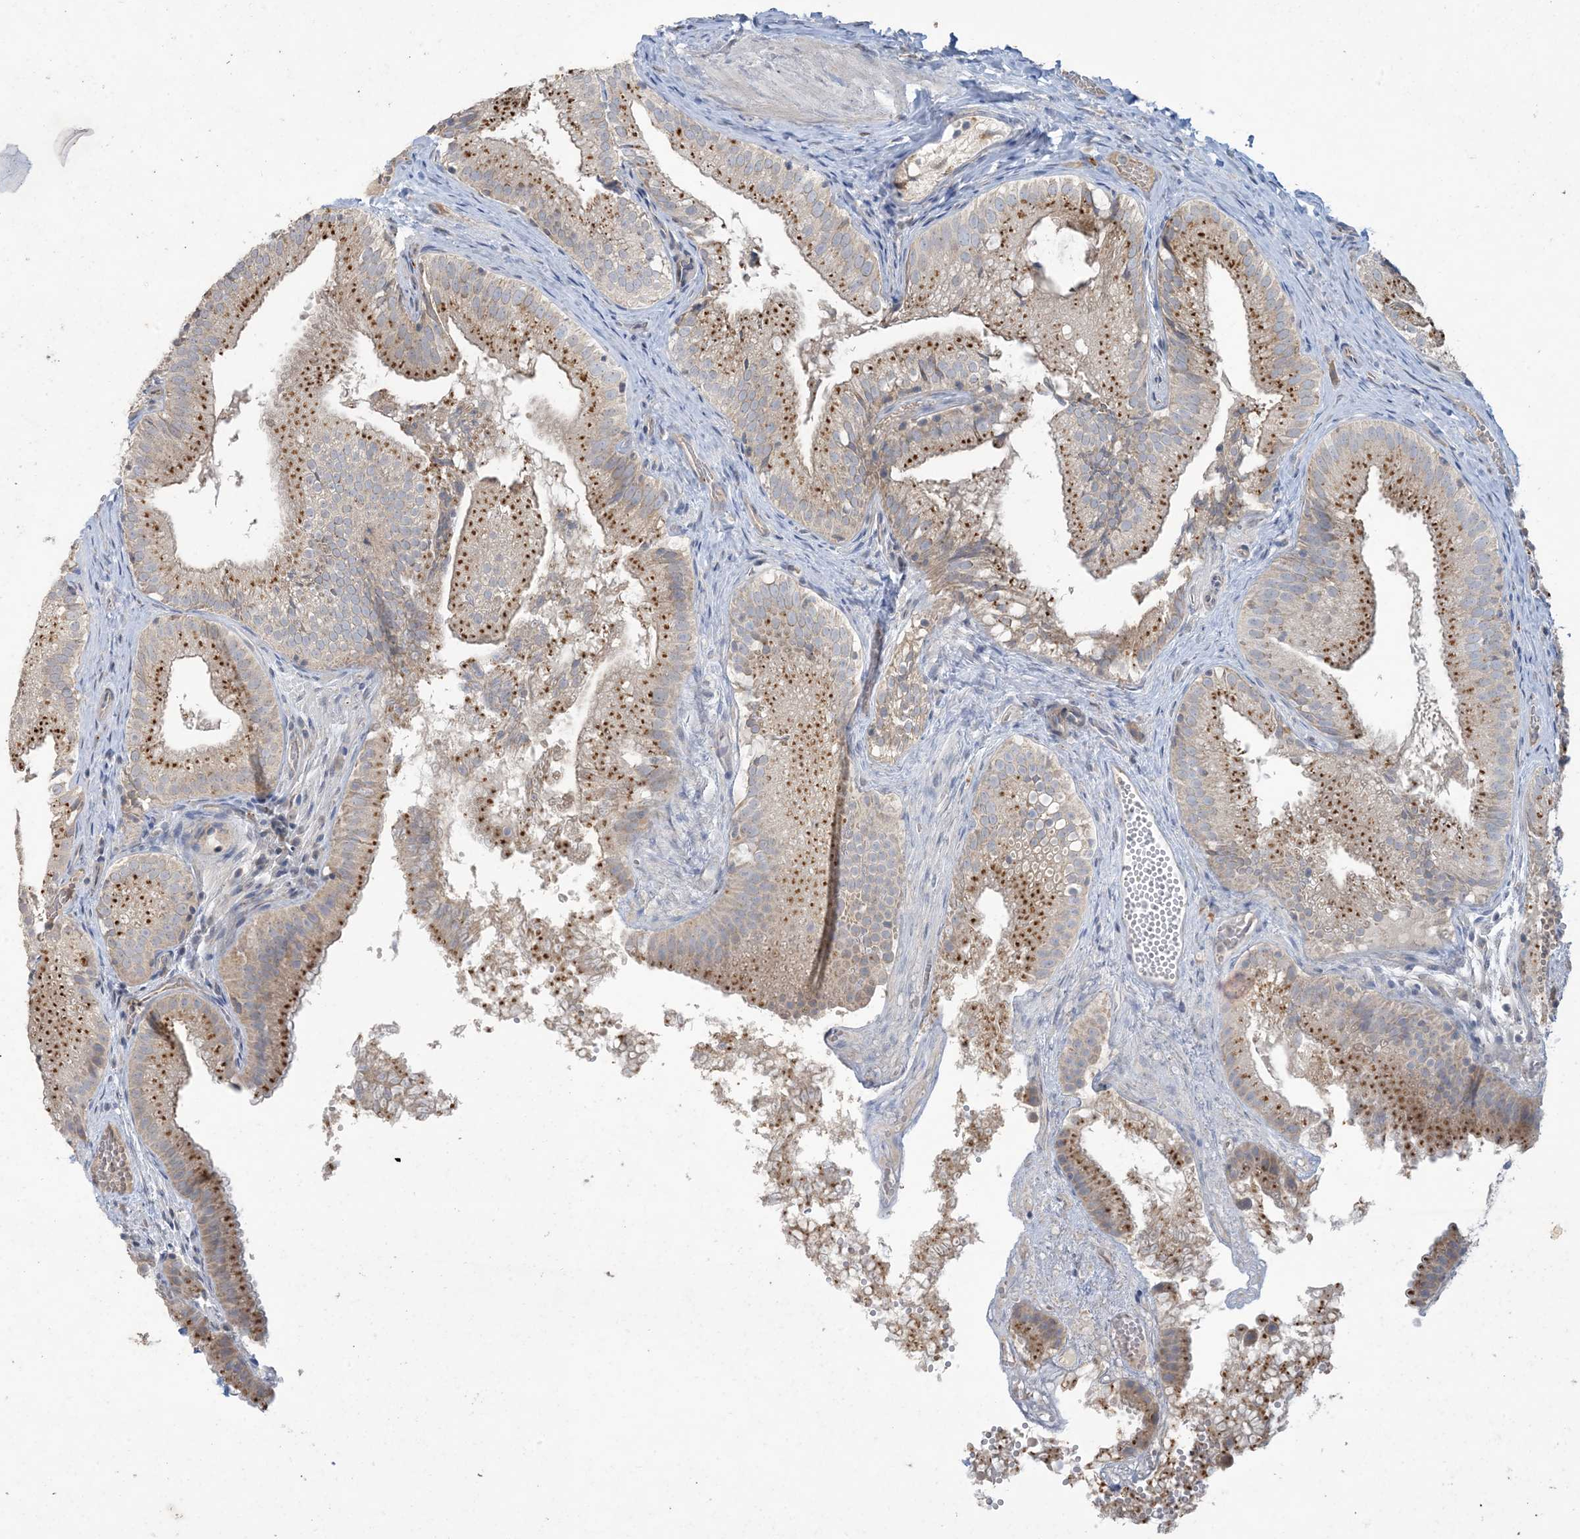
{"staining": {"intensity": "strong", "quantity": "25%-75%", "location": "cytoplasmic/membranous"}, "tissue": "gallbladder", "cell_type": "Glandular cells", "image_type": "normal", "snomed": [{"axis": "morphology", "description": "Normal tissue, NOS"}, {"axis": "topography", "description": "Gallbladder"}], "caption": "High-power microscopy captured an IHC micrograph of normal gallbladder, revealing strong cytoplasmic/membranous staining in approximately 25%-75% of glandular cells. (IHC, brightfield microscopy, high magnification).", "gene": "MRPS18A", "patient": {"sex": "female", "age": 30}}